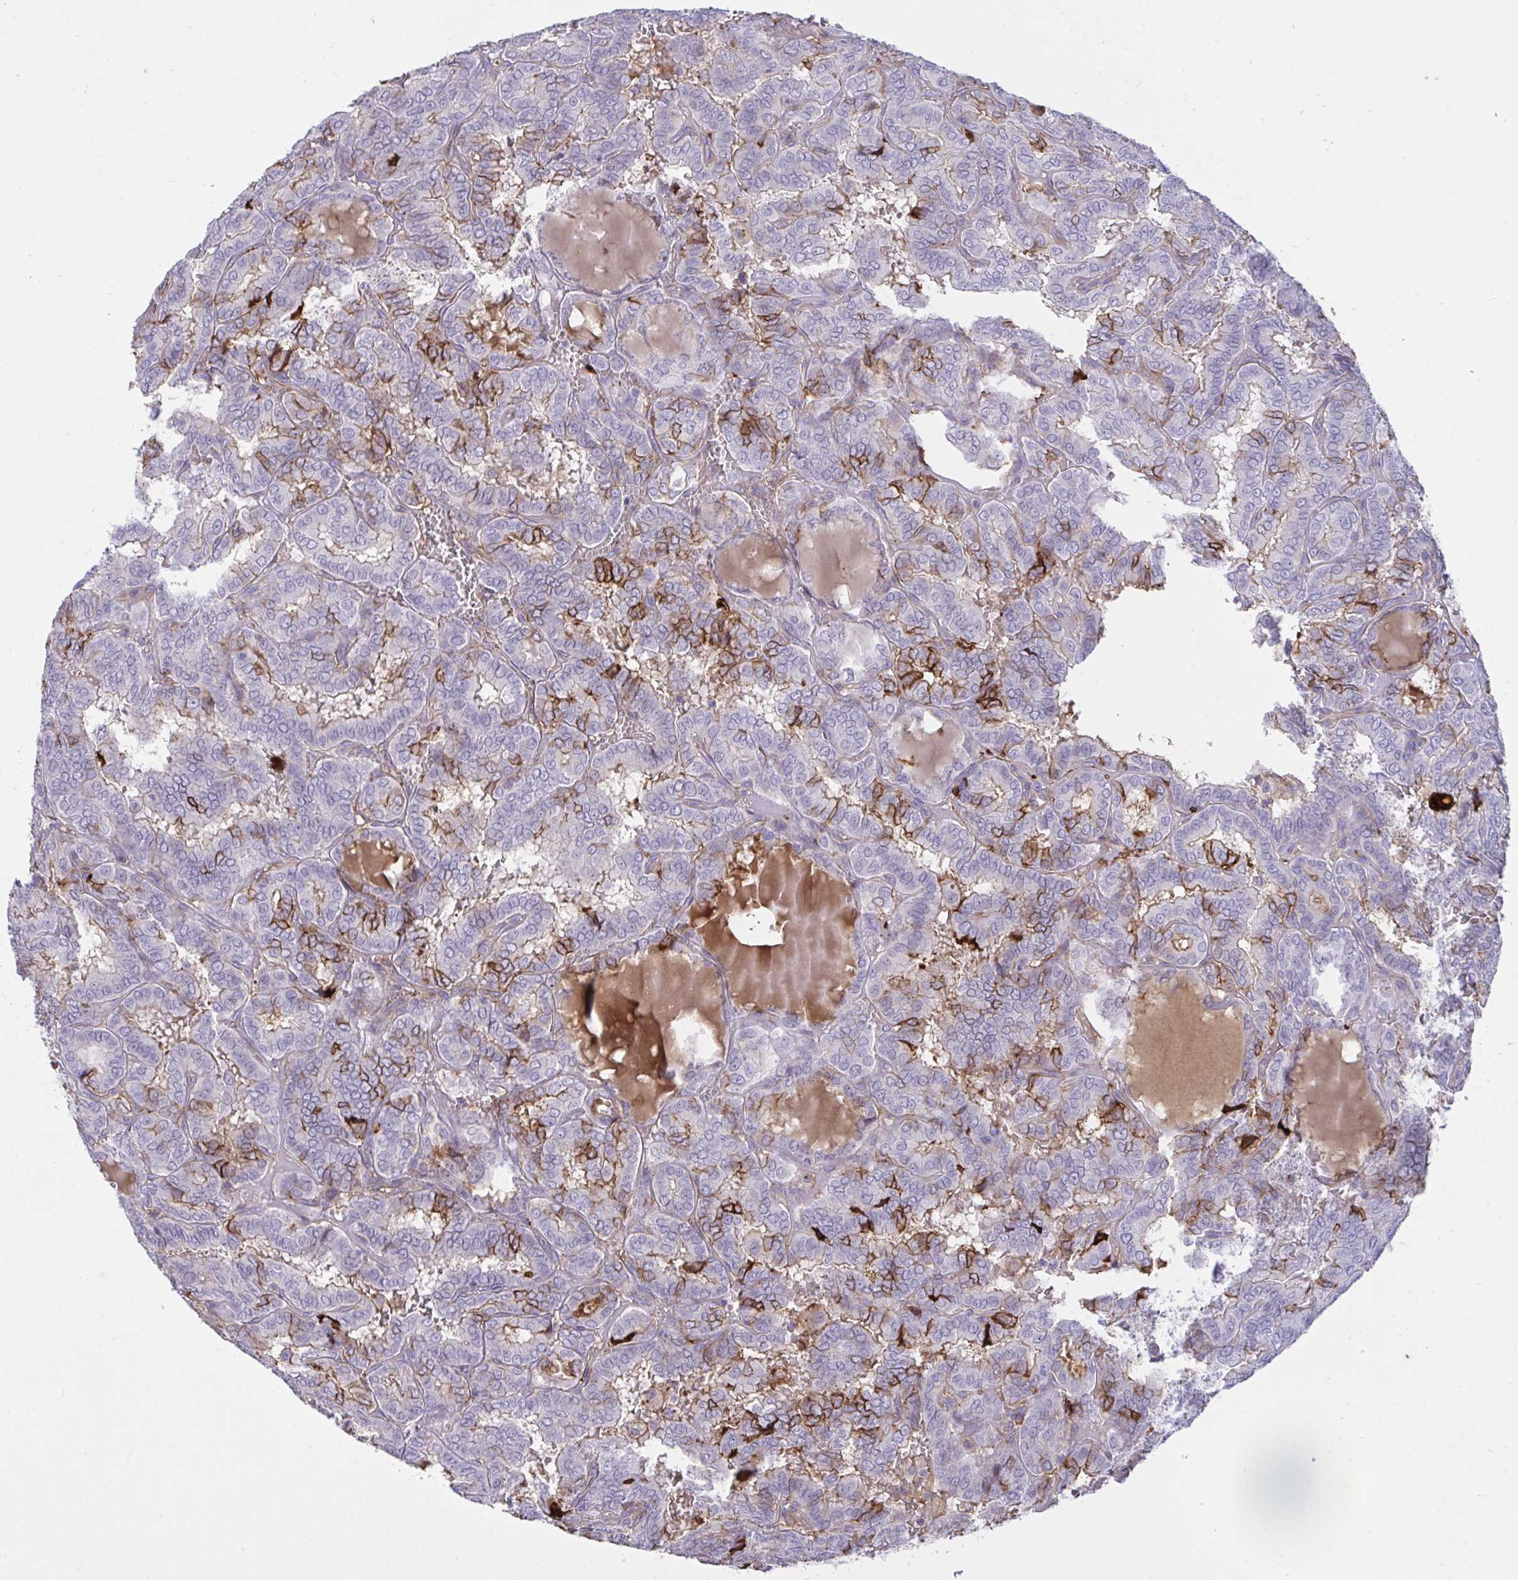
{"staining": {"intensity": "strong", "quantity": "<25%", "location": "cytoplasmic/membranous"}, "tissue": "thyroid cancer", "cell_type": "Tumor cells", "image_type": "cancer", "snomed": [{"axis": "morphology", "description": "Papillary adenocarcinoma, NOS"}, {"axis": "topography", "description": "Thyroid gland"}], "caption": "The immunohistochemical stain shows strong cytoplasmic/membranous positivity in tumor cells of thyroid cancer tissue.", "gene": "F2", "patient": {"sex": "female", "age": 46}}